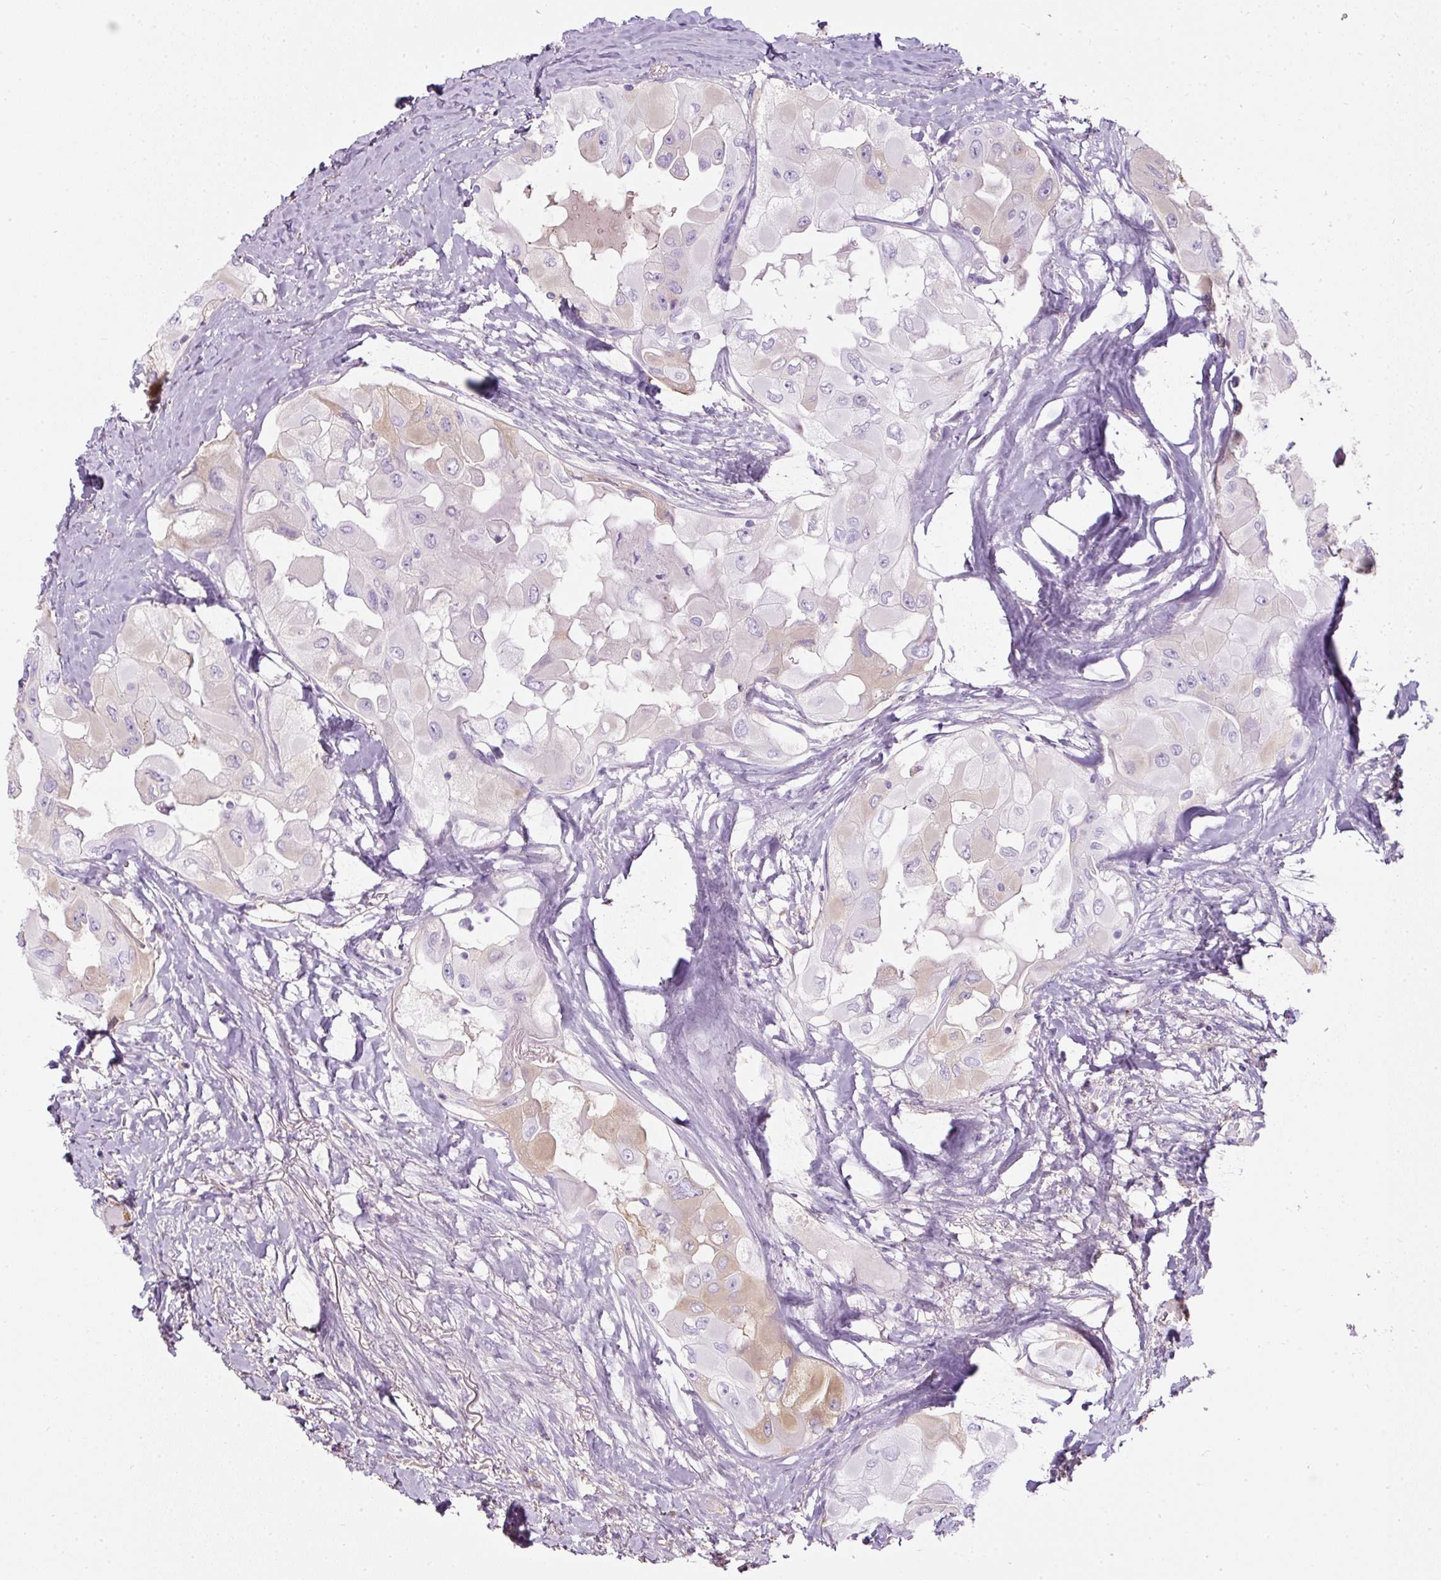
{"staining": {"intensity": "negative", "quantity": "none", "location": "none"}, "tissue": "thyroid cancer", "cell_type": "Tumor cells", "image_type": "cancer", "snomed": [{"axis": "morphology", "description": "Normal tissue, NOS"}, {"axis": "morphology", "description": "Papillary adenocarcinoma, NOS"}, {"axis": "topography", "description": "Thyroid gland"}], "caption": "This is an immunohistochemistry (IHC) image of human papillary adenocarcinoma (thyroid). There is no staining in tumor cells.", "gene": "APOA1", "patient": {"sex": "female", "age": 59}}